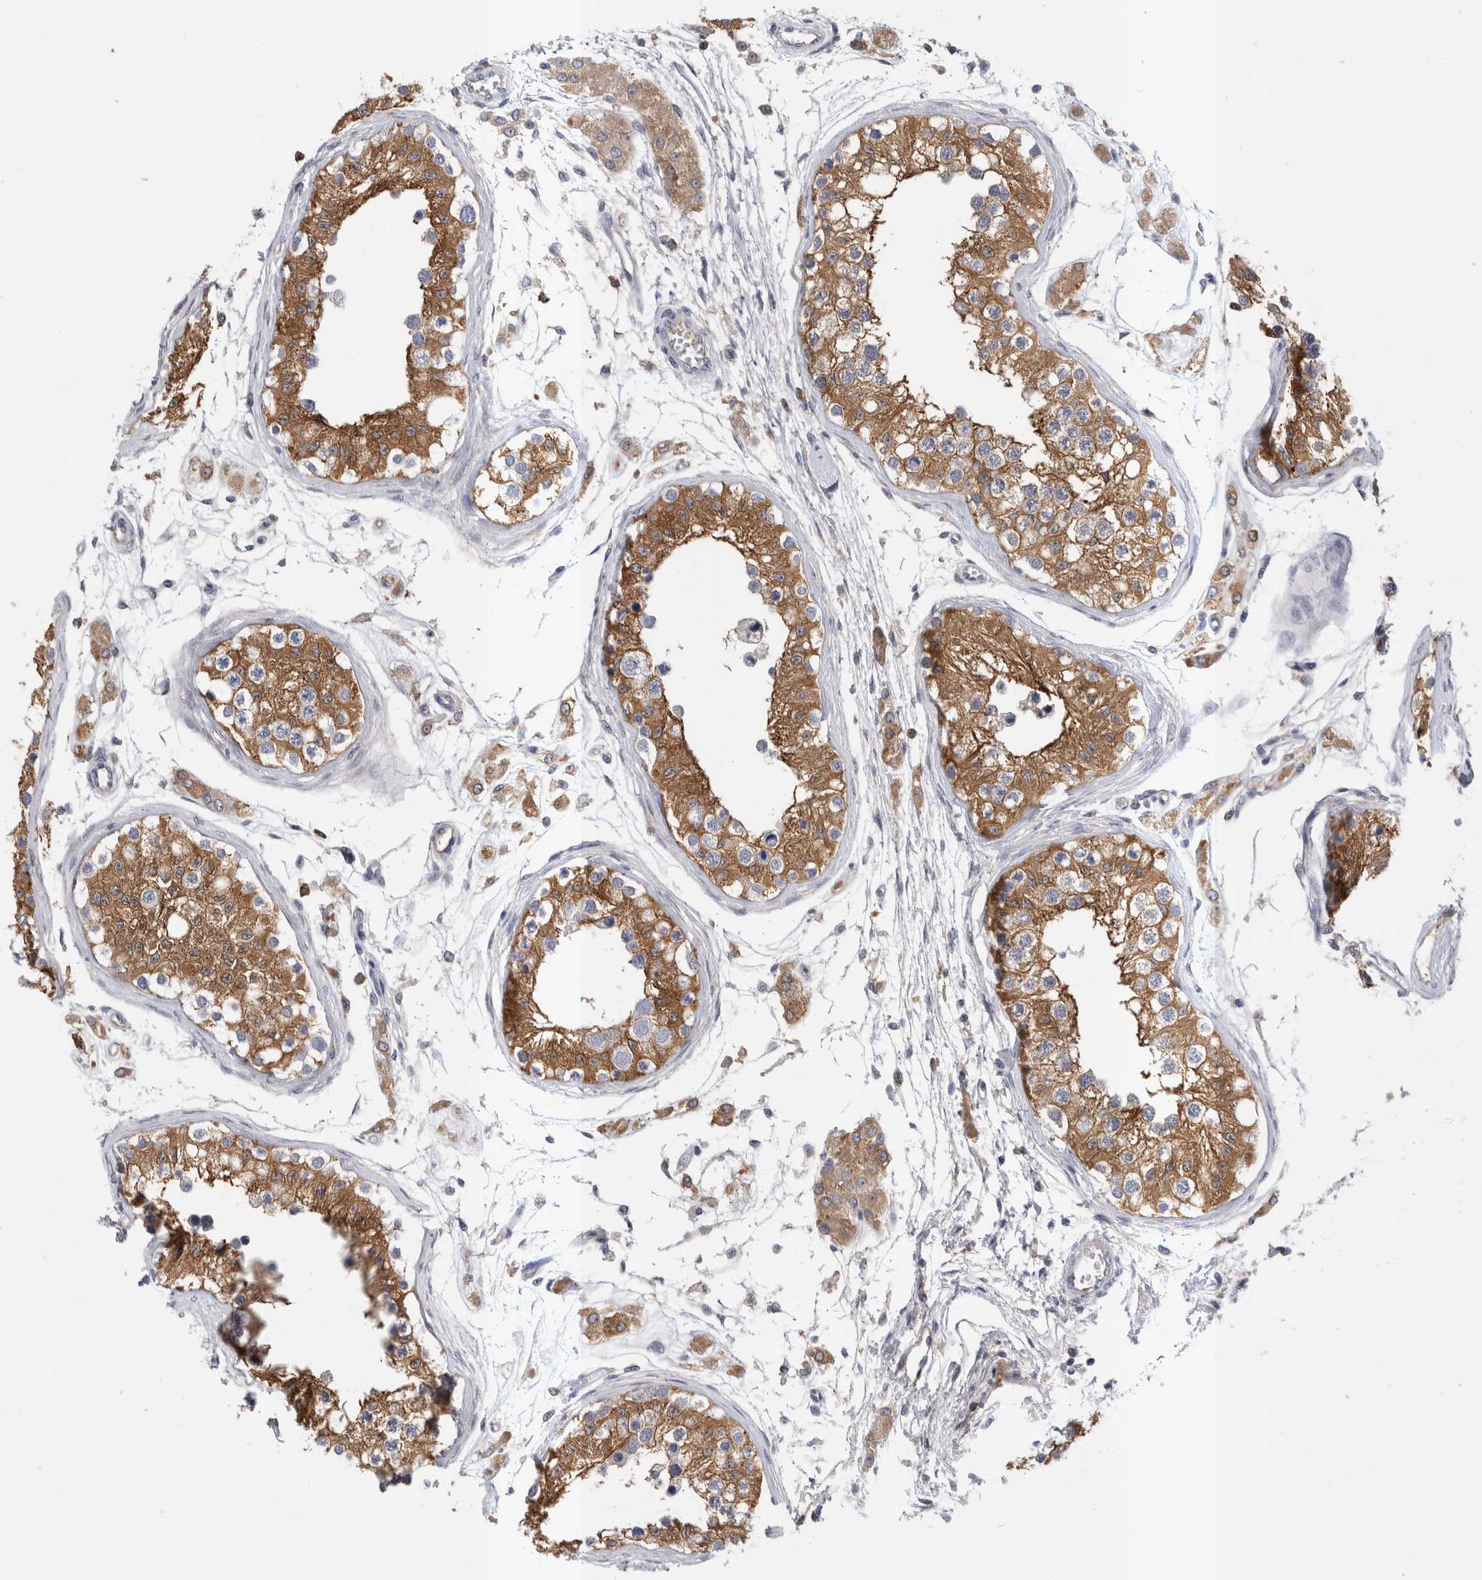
{"staining": {"intensity": "moderate", "quantity": "25%-75%", "location": "cytoplasmic/membranous"}, "tissue": "testis", "cell_type": "Cells in seminiferous ducts", "image_type": "normal", "snomed": [{"axis": "morphology", "description": "Normal tissue, NOS"}, {"axis": "morphology", "description": "Adenocarcinoma, metastatic, NOS"}, {"axis": "topography", "description": "Testis"}], "caption": "A high-resolution micrograph shows IHC staining of unremarkable testis, which exhibits moderate cytoplasmic/membranous positivity in approximately 25%-75% of cells in seminiferous ducts.", "gene": "RAB11FIP1", "patient": {"sex": "male", "age": 26}}